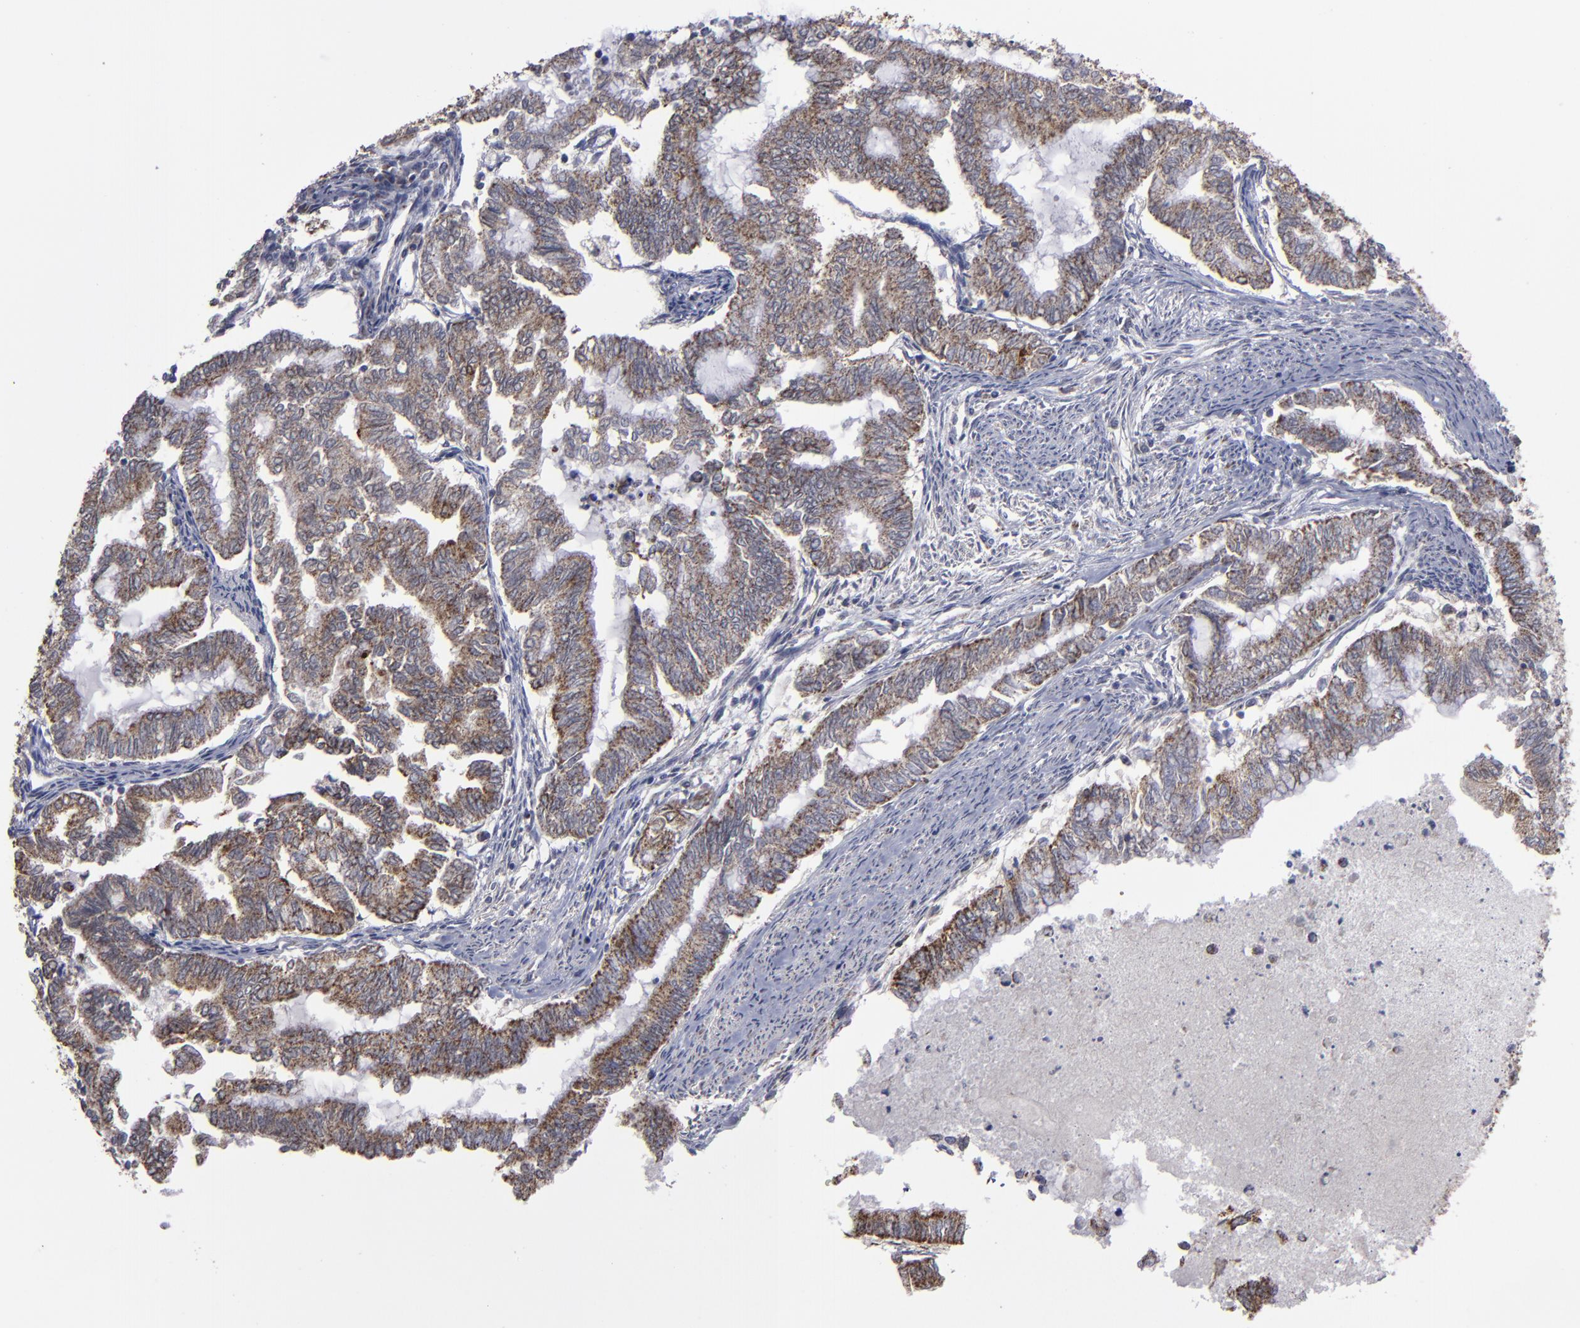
{"staining": {"intensity": "strong", "quantity": ">75%", "location": "cytoplasmic/membranous"}, "tissue": "endometrial cancer", "cell_type": "Tumor cells", "image_type": "cancer", "snomed": [{"axis": "morphology", "description": "Adenocarcinoma, NOS"}, {"axis": "topography", "description": "Endometrium"}], "caption": "This photomicrograph shows endometrial adenocarcinoma stained with immunohistochemistry to label a protein in brown. The cytoplasmic/membranous of tumor cells show strong positivity for the protein. Nuclei are counter-stained blue.", "gene": "MYOM2", "patient": {"sex": "female", "age": 79}}